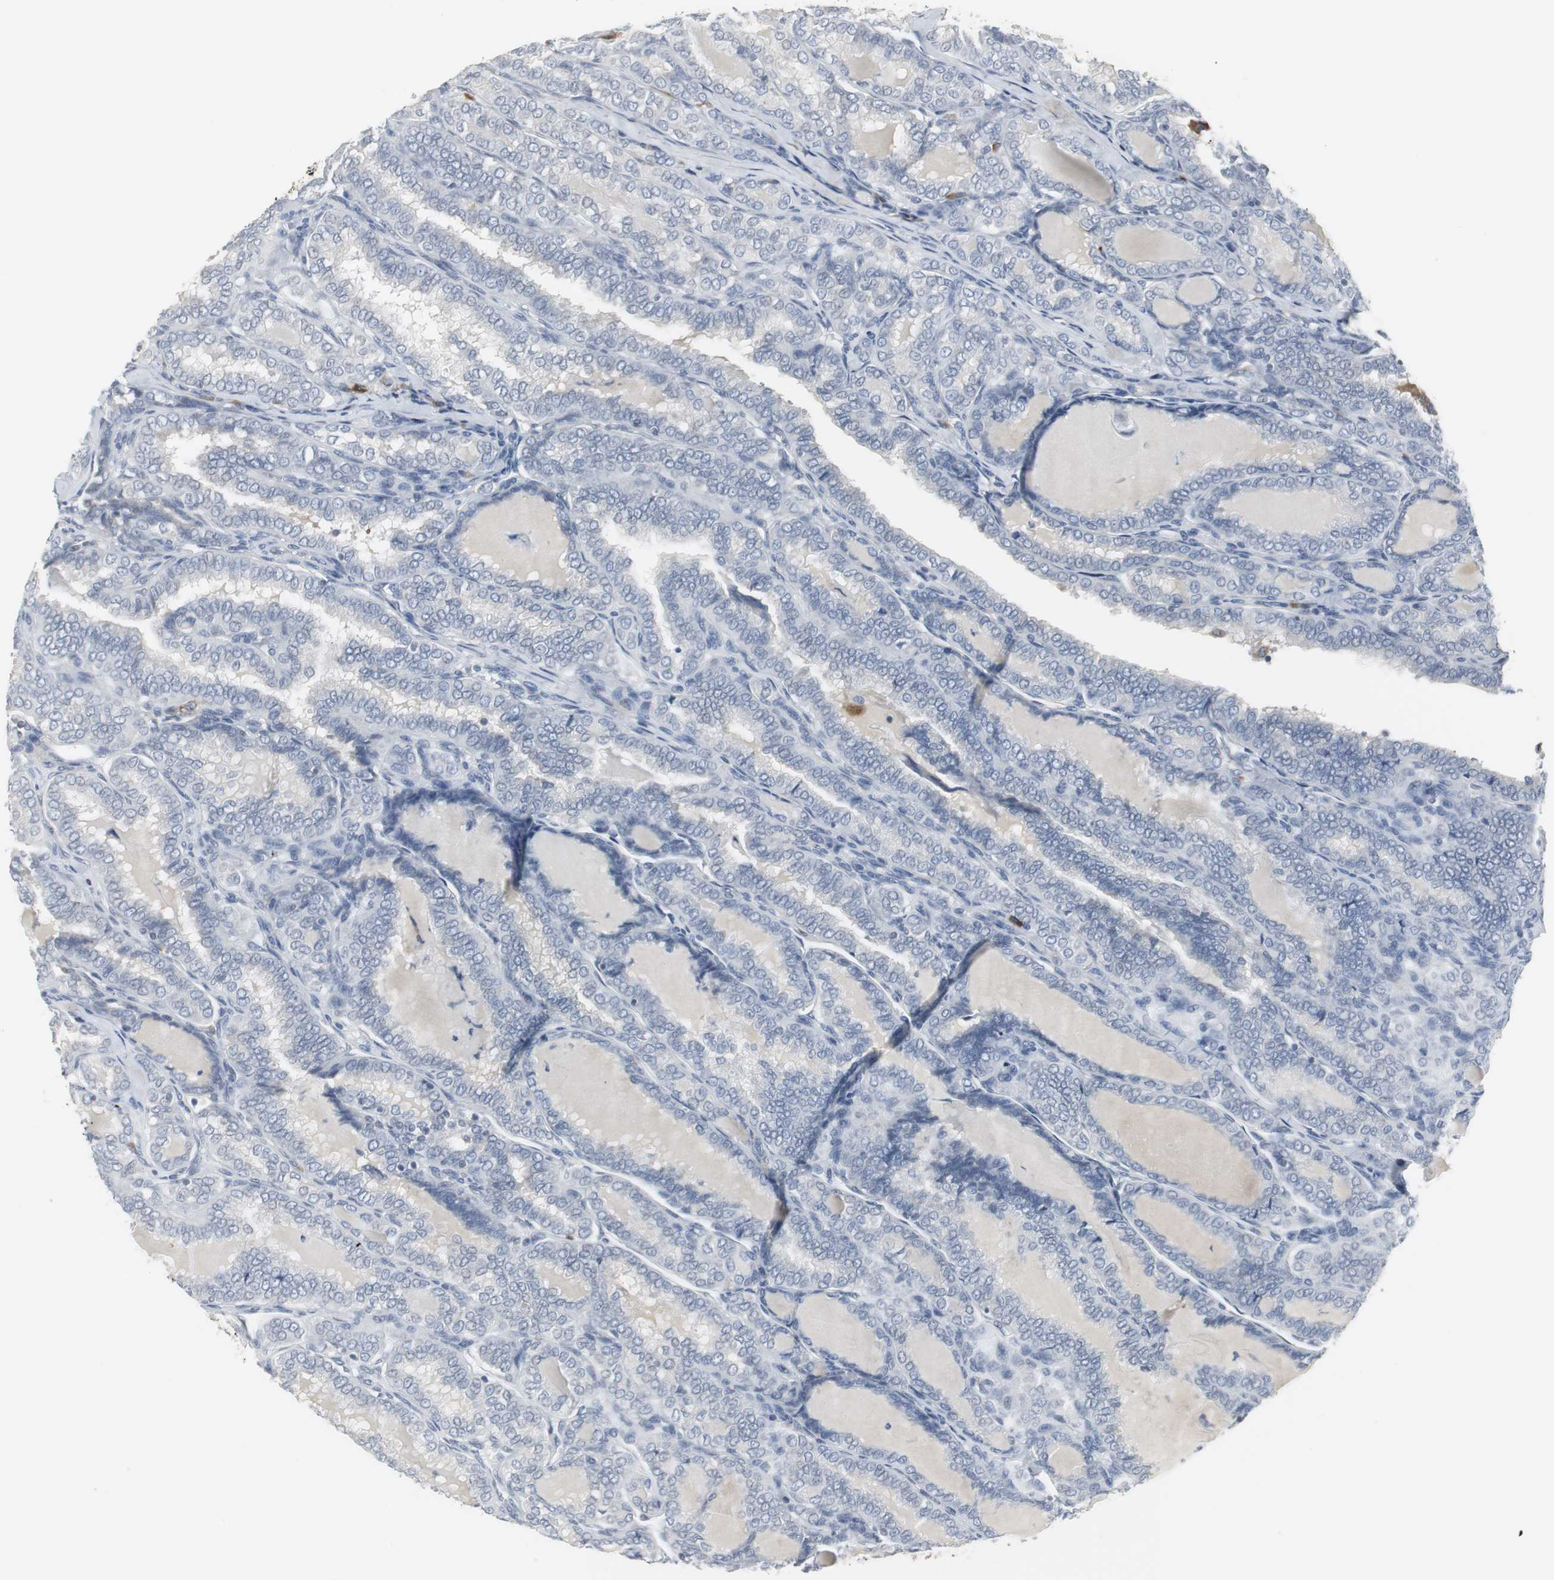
{"staining": {"intensity": "negative", "quantity": "none", "location": "none"}, "tissue": "thyroid cancer", "cell_type": "Tumor cells", "image_type": "cancer", "snomed": [{"axis": "morphology", "description": "Papillary adenocarcinoma, NOS"}, {"axis": "topography", "description": "Thyroid gland"}], "caption": "This histopathology image is of thyroid cancer stained with immunohistochemistry to label a protein in brown with the nuclei are counter-stained blue. There is no expression in tumor cells. Nuclei are stained in blue.", "gene": "PI15", "patient": {"sex": "female", "age": 30}}